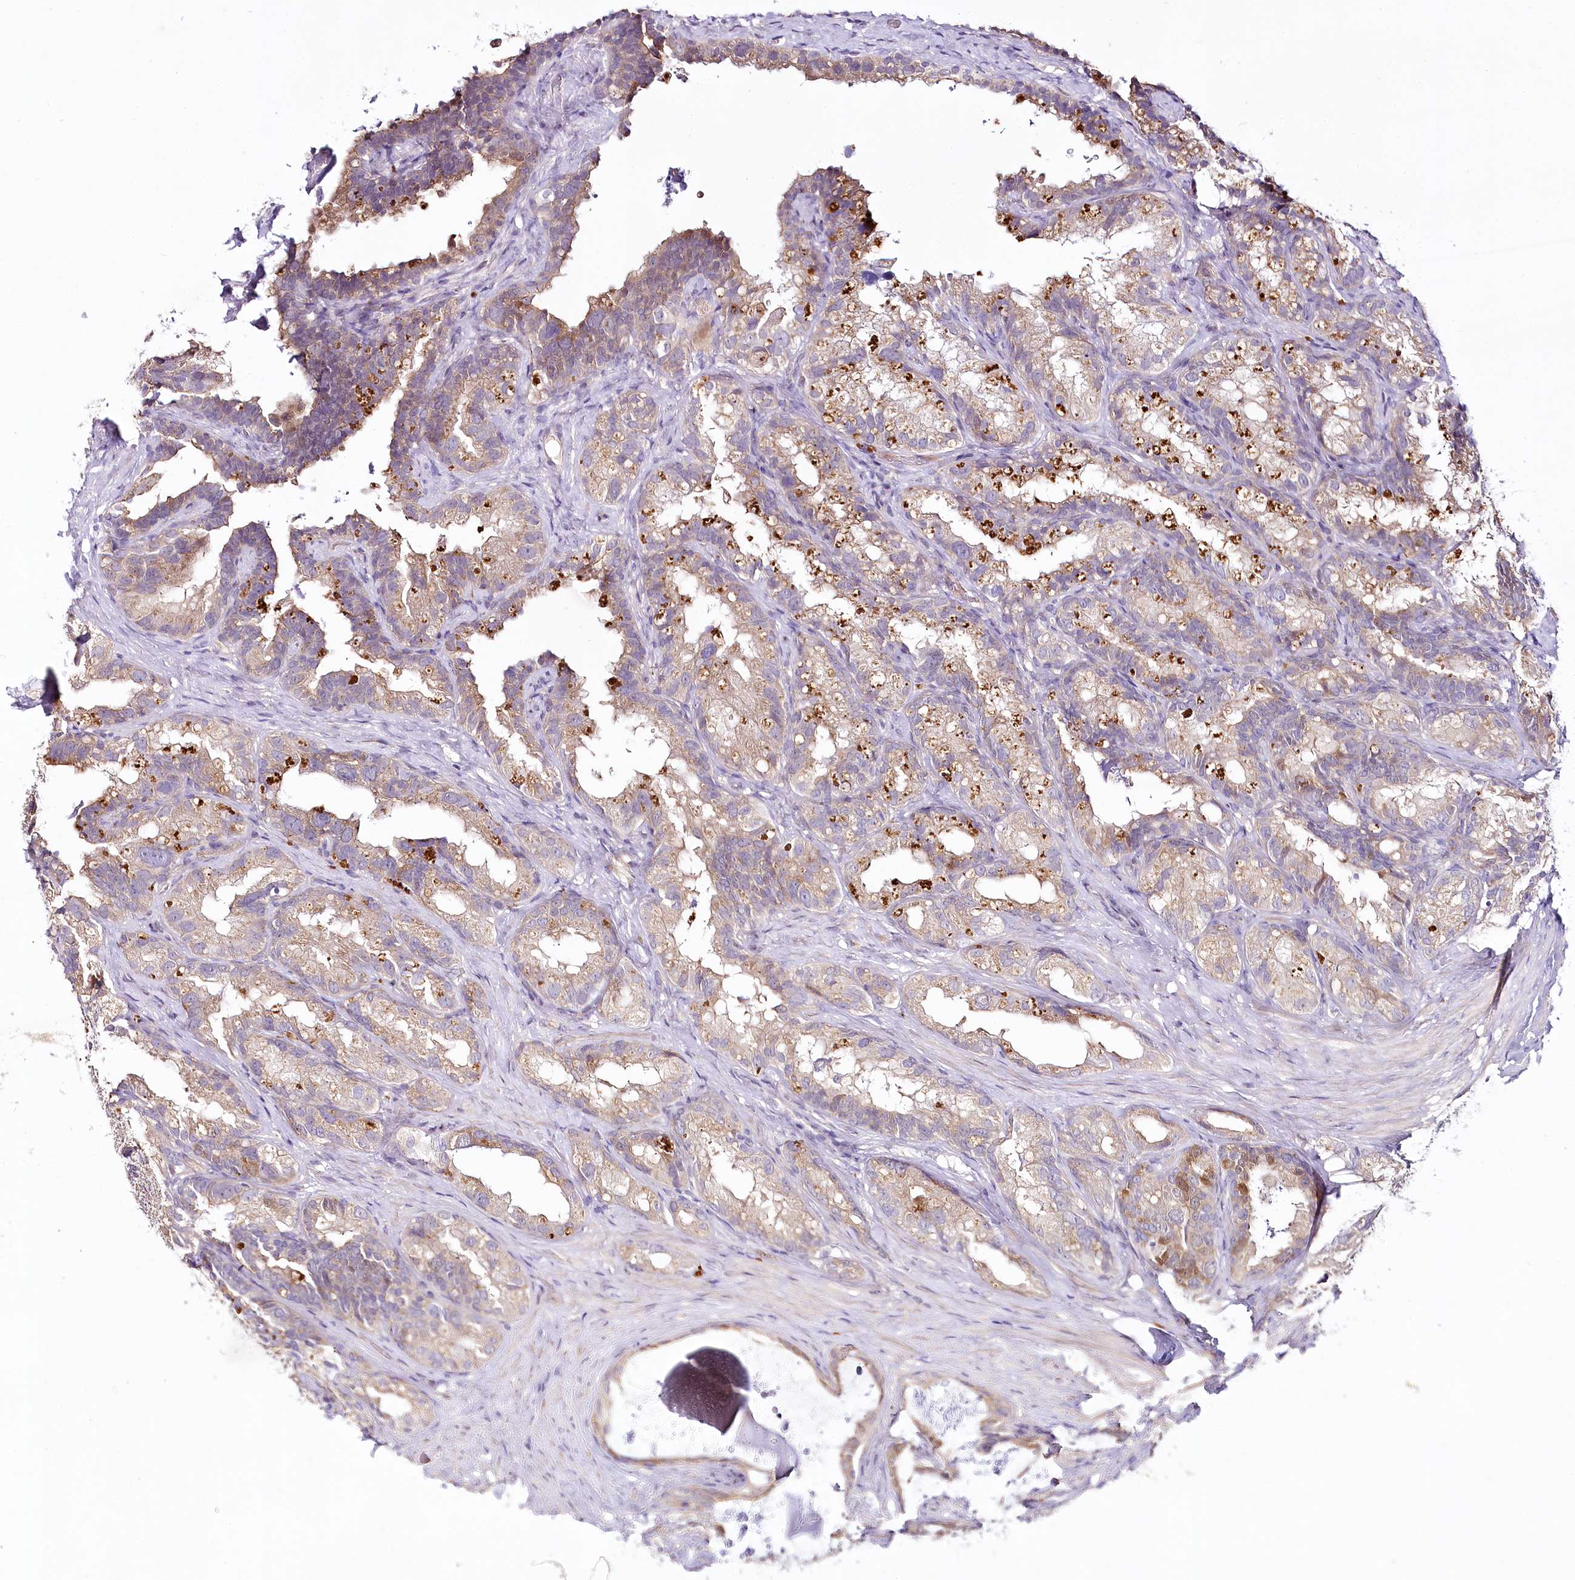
{"staining": {"intensity": "moderate", "quantity": "<25%", "location": "cytoplasmic/membranous"}, "tissue": "seminal vesicle", "cell_type": "Glandular cells", "image_type": "normal", "snomed": [{"axis": "morphology", "description": "Normal tissue, NOS"}, {"axis": "topography", "description": "Seminal veicle"}], "caption": "This is a photomicrograph of immunohistochemistry (IHC) staining of benign seminal vesicle, which shows moderate expression in the cytoplasmic/membranous of glandular cells.", "gene": "VWA5A", "patient": {"sex": "male", "age": 60}}